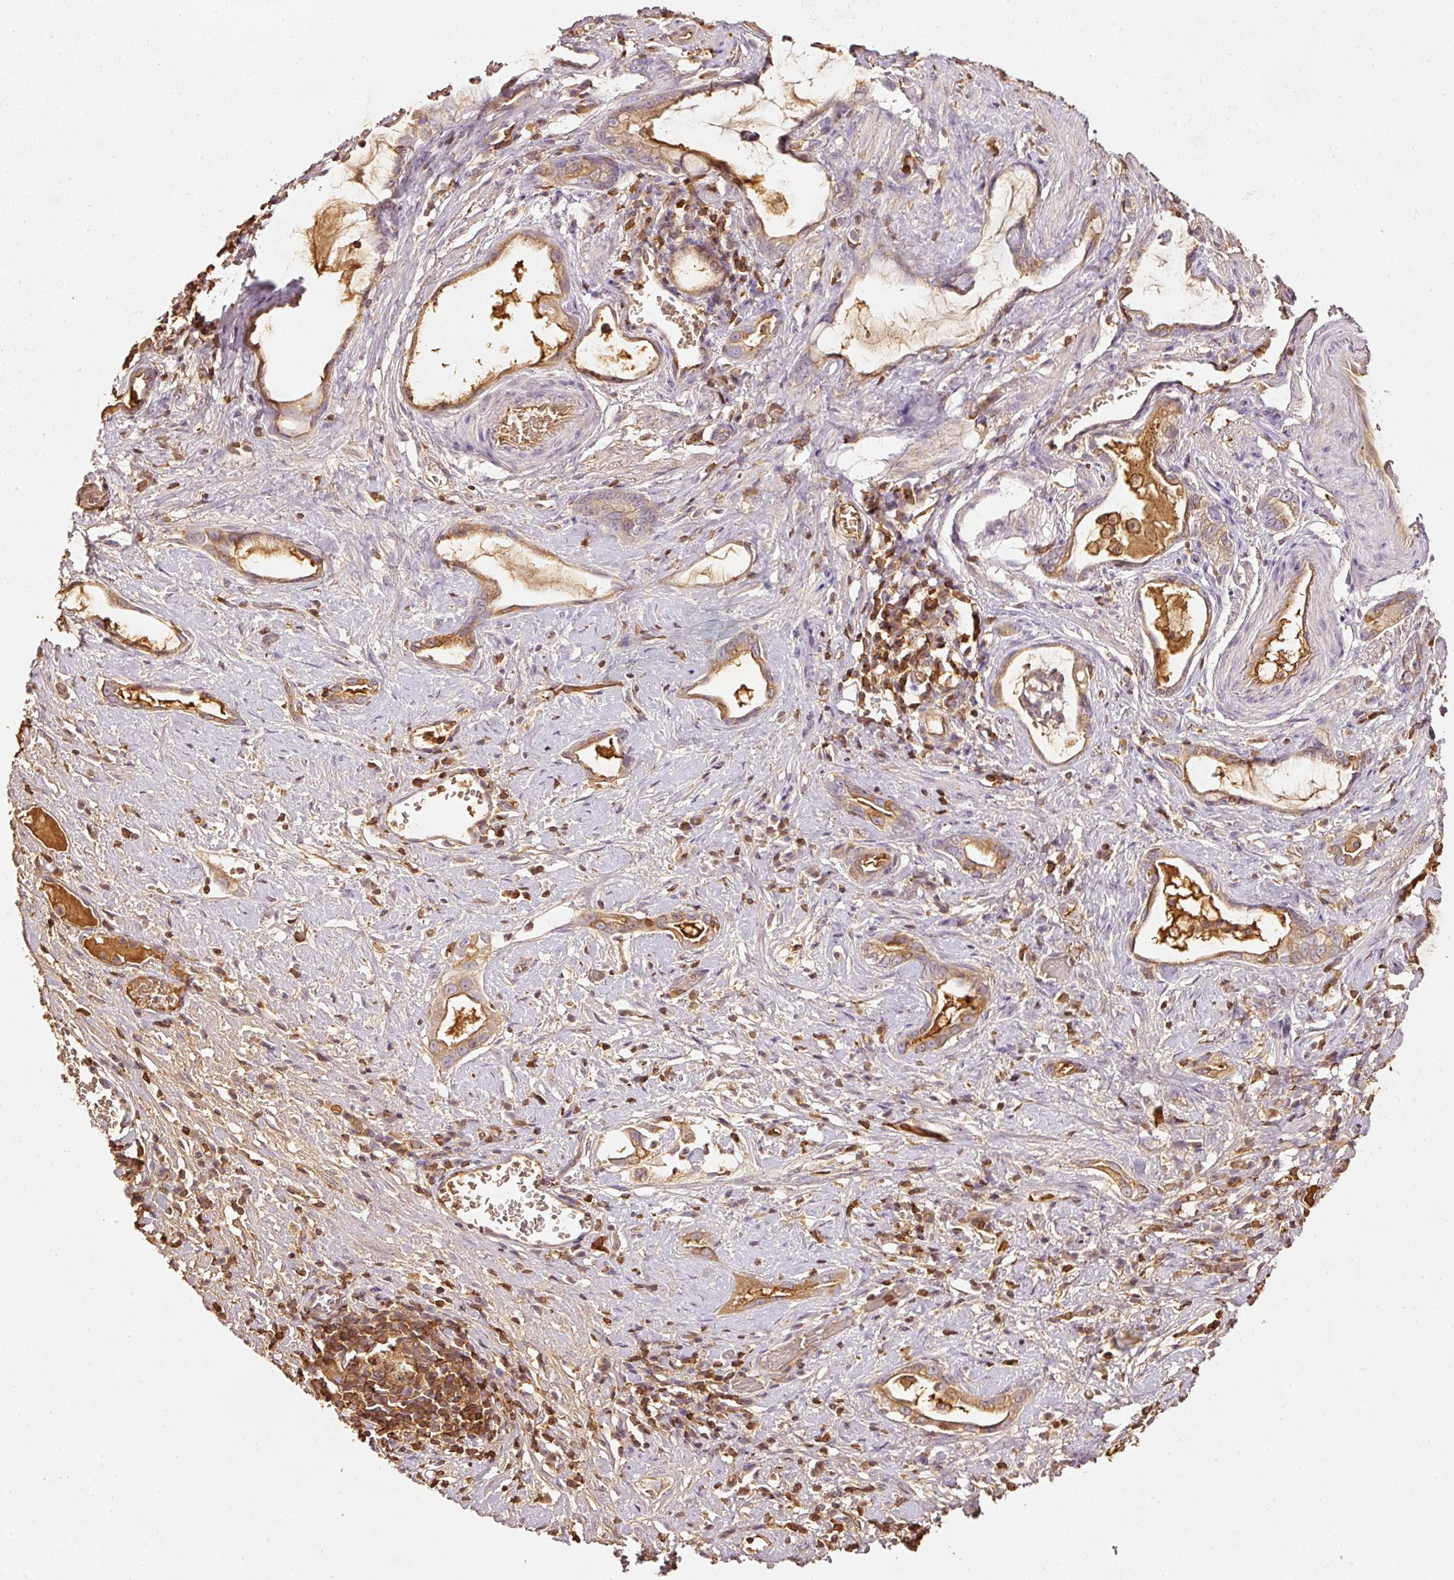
{"staining": {"intensity": "moderate", "quantity": "25%-75%", "location": "cytoplasmic/membranous"}, "tissue": "stomach cancer", "cell_type": "Tumor cells", "image_type": "cancer", "snomed": [{"axis": "morphology", "description": "Adenocarcinoma, NOS"}, {"axis": "topography", "description": "Stomach"}], "caption": "Immunohistochemistry (IHC) micrograph of human adenocarcinoma (stomach) stained for a protein (brown), which exhibits medium levels of moderate cytoplasmic/membranous staining in about 25%-75% of tumor cells.", "gene": "EVL", "patient": {"sex": "male", "age": 55}}